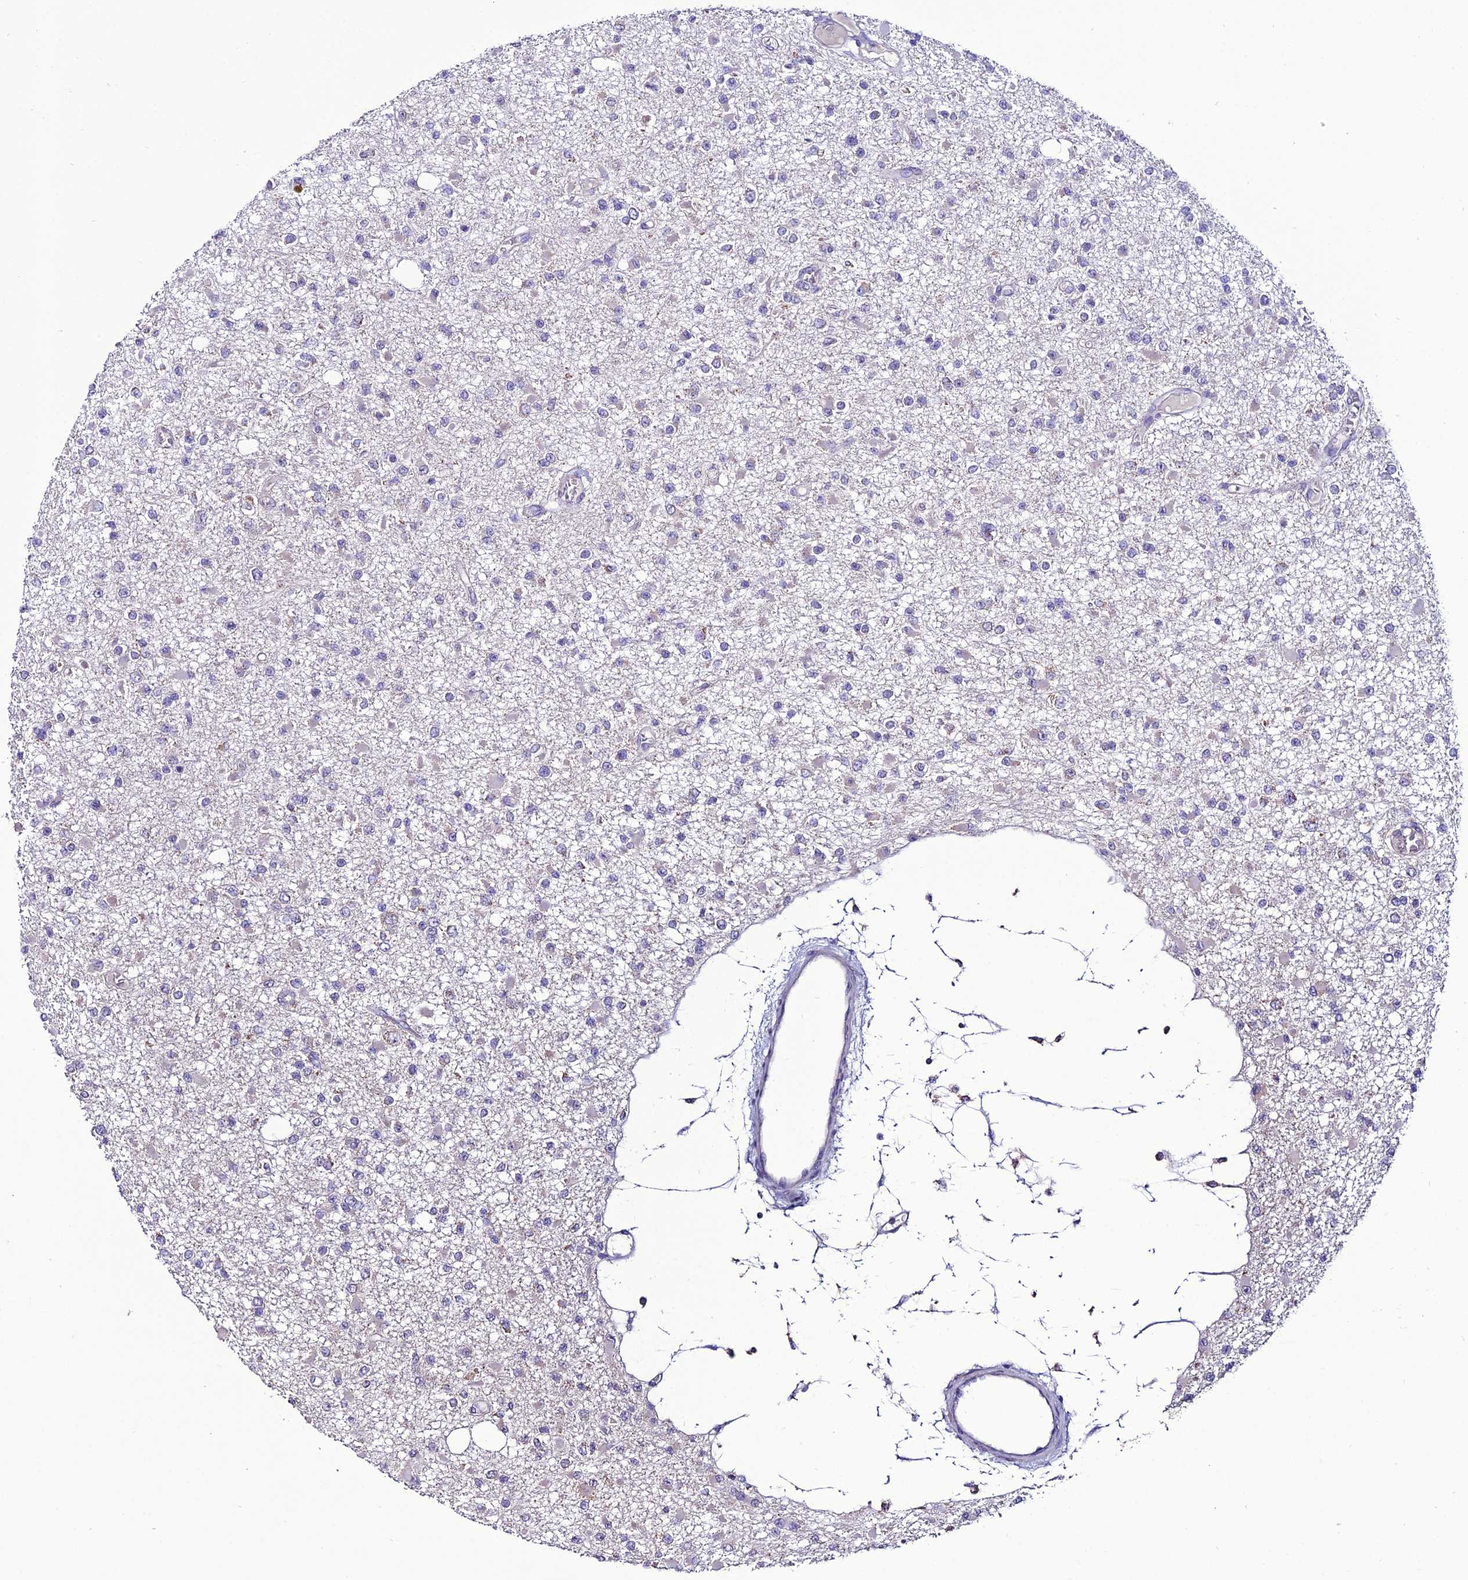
{"staining": {"intensity": "negative", "quantity": "none", "location": "none"}, "tissue": "glioma", "cell_type": "Tumor cells", "image_type": "cancer", "snomed": [{"axis": "morphology", "description": "Glioma, malignant, Low grade"}, {"axis": "topography", "description": "Brain"}], "caption": "Immunohistochemistry (IHC) micrograph of glioma stained for a protein (brown), which demonstrates no positivity in tumor cells. (Brightfield microscopy of DAB IHC at high magnification).", "gene": "HOGA1", "patient": {"sex": "female", "age": 22}}